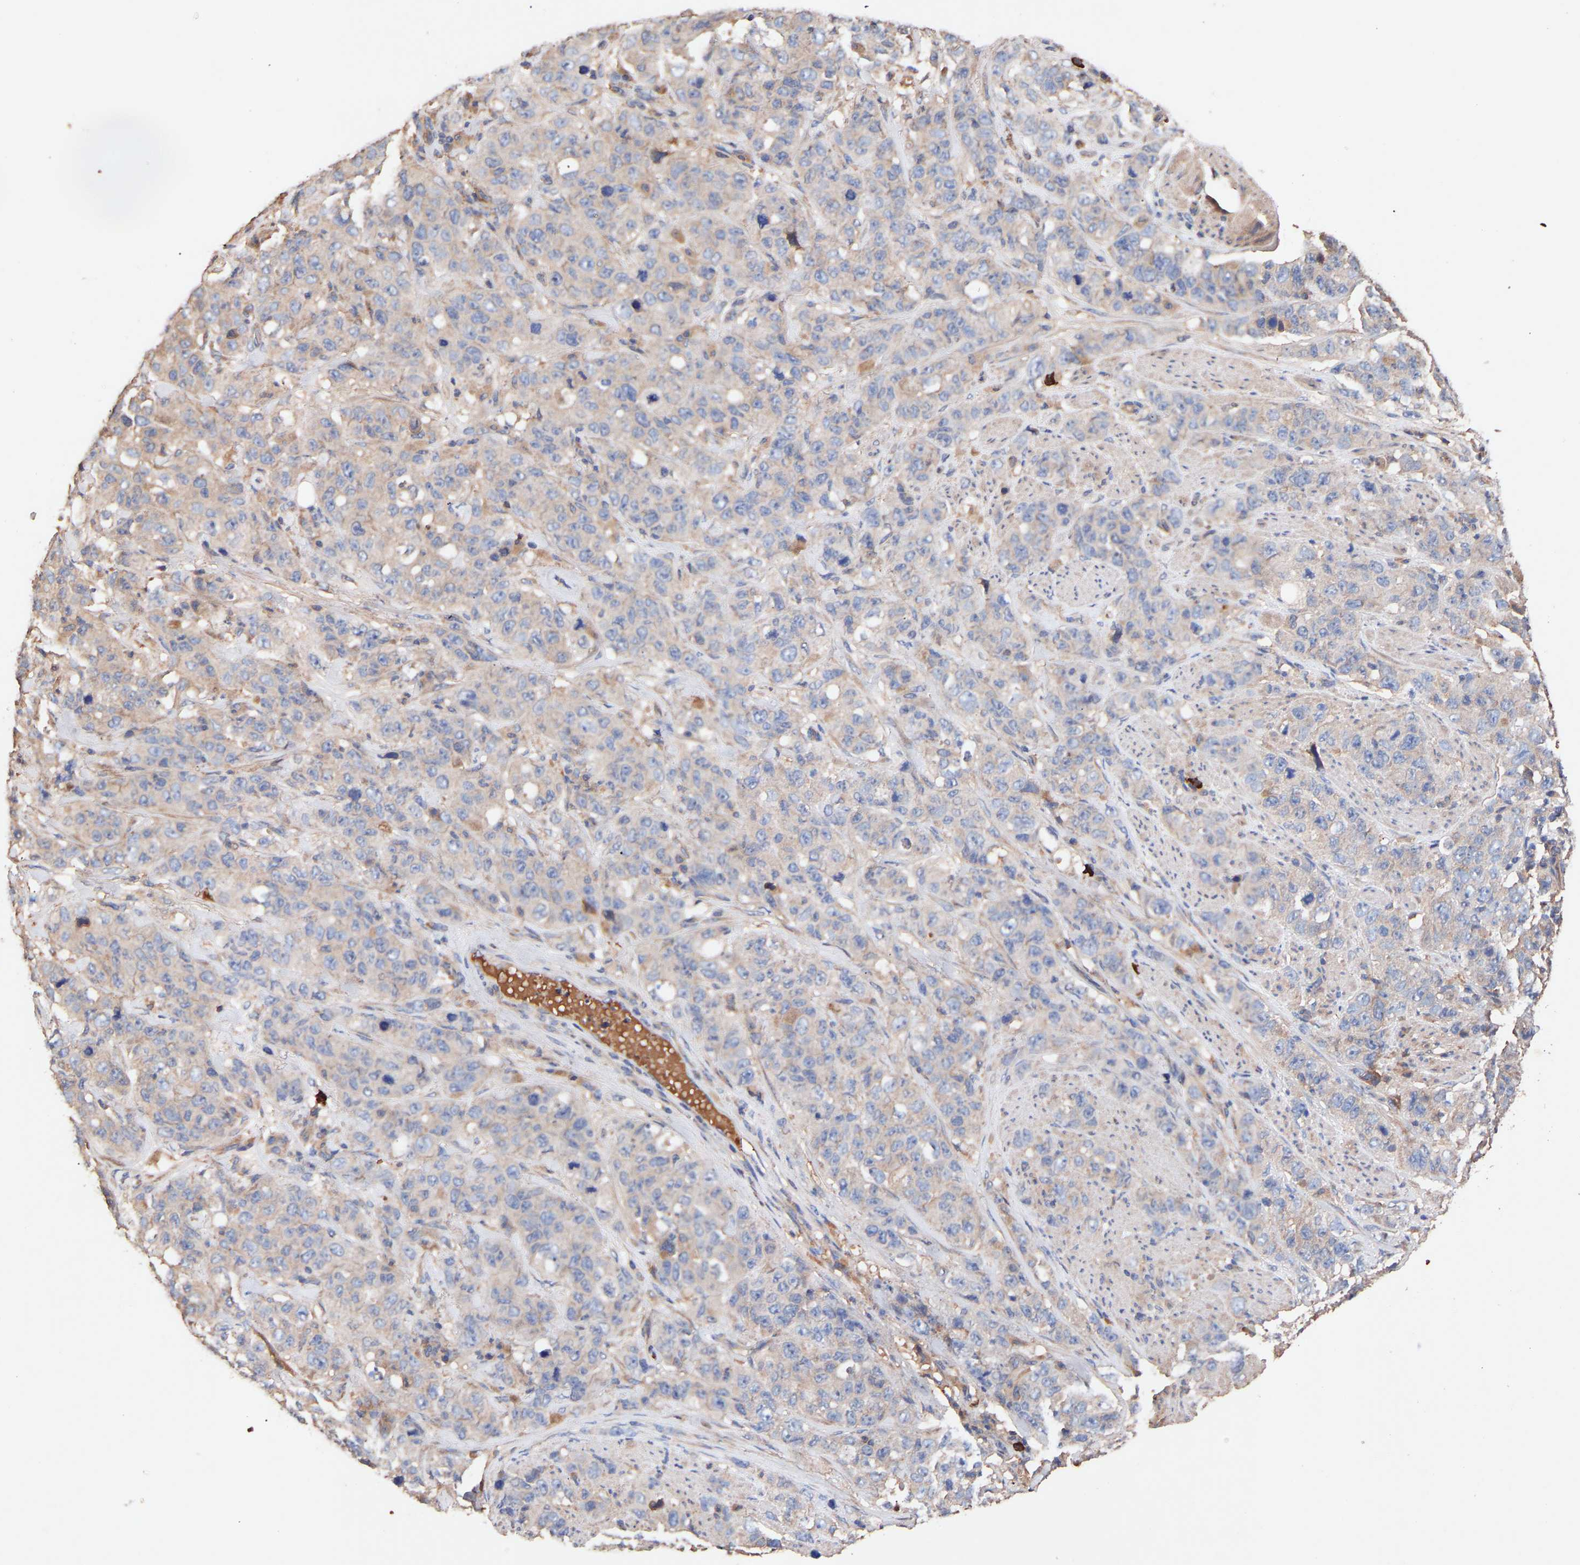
{"staining": {"intensity": "weak", "quantity": "<25%", "location": "cytoplasmic/membranous"}, "tissue": "stomach cancer", "cell_type": "Tumor cells", "image_type": "cancer", "snomed": [{"axis": "morphology", "description": "Adenocarcinoma, NOS"}, {"axis": "topography", "description": "Stomach"}], "caption": "The histopathology image exhibits no significant staining in tumor cells of stomach cancer (adenocarcinoma).", "gene": "TMEM268", "patient": {"sex": "male", "age": 48}}